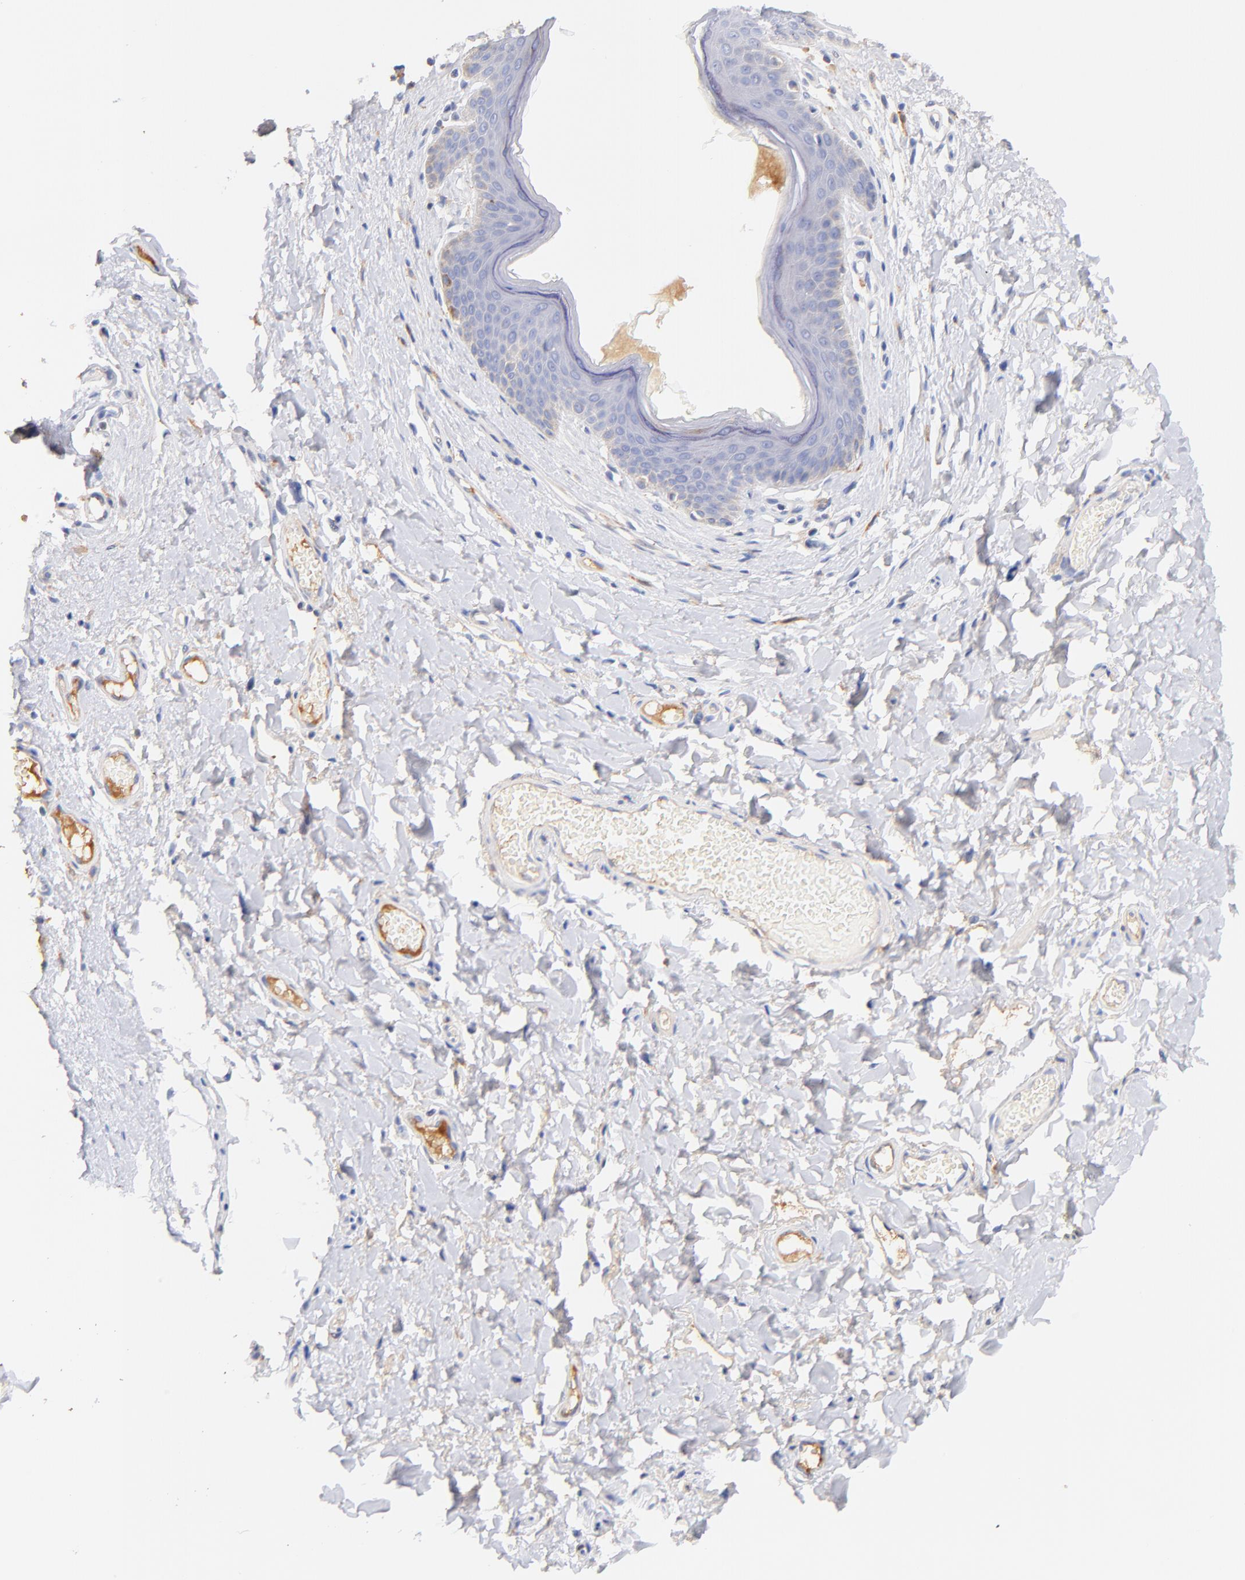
{"staining": {"intensity": "negative", "quantity": "none", "location": "none"}, "tissue": "skin", "cell_type": "Epidermal cells", "image_type": "normal", "snomed": [{"axis": "morphology", "description": "Normal tissue, NOS"}, {"axis": "morphology", "description": "Inflammation, NOS"}, {"axis": "topography", "description": "Vulva"}], "caption": "A high-resolution histopathology image shows immunohistochemistry (IHC) staining of normal skin, which demonstrates no significant positivity in epidermal cells.", "gene": "IGLV7", "patient": {"sex": "female", "age": 84}}